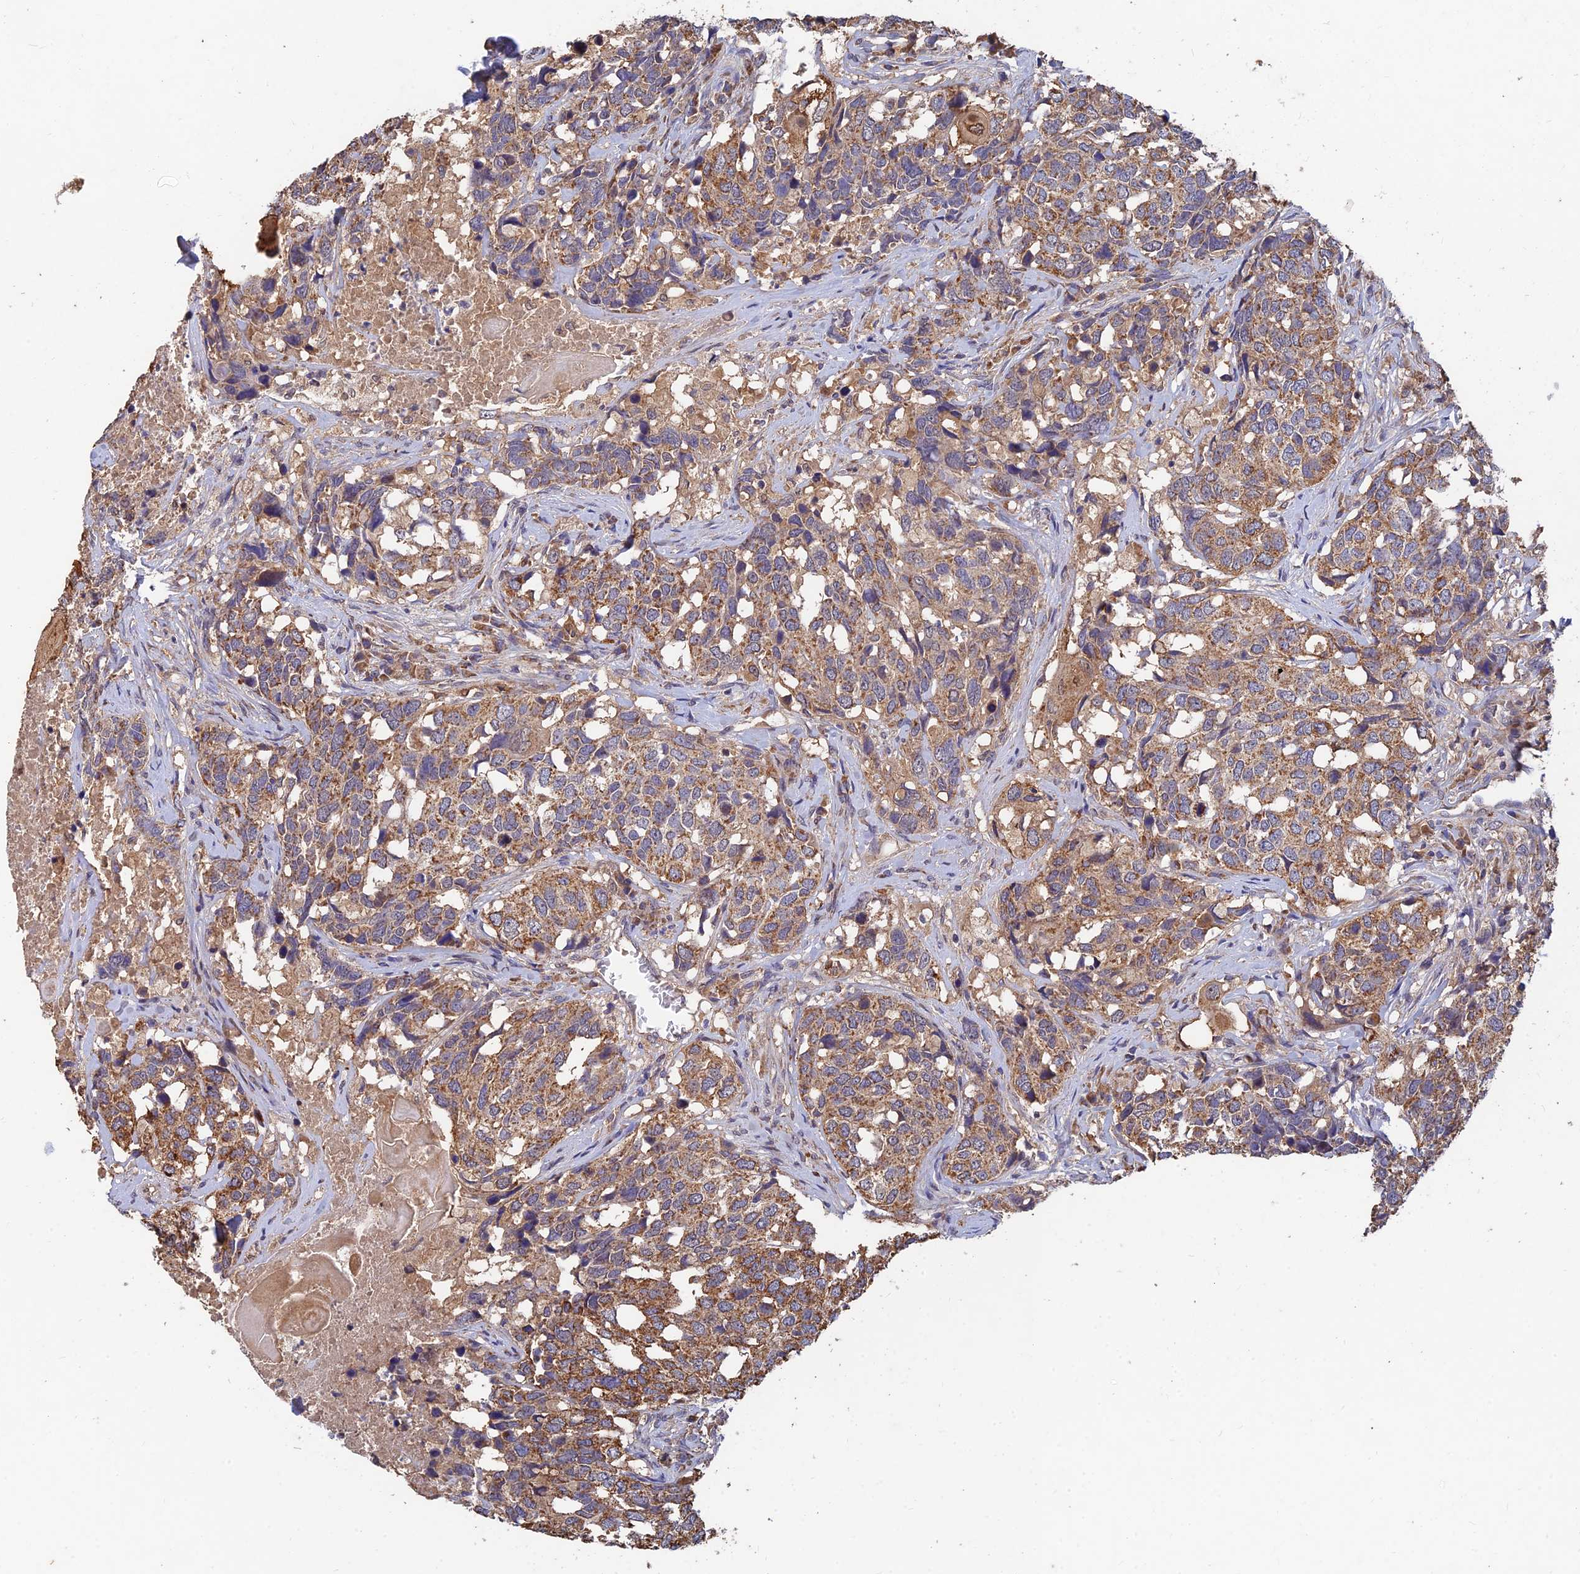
{"staining": {"intensity": "moderate", "quantity": ">75%", "location": "cytoplasmic/membranous"}, "tissue": "head and neck cancer", "cell_type": "Tumor cells", "image_type": "cancer", "snomed": [{"axis": "morphology", "description": "Squamous cell carcinoma, NOS"}, {"axis": "topography", "description": "Head-Neck"}], "caption": "IHC (DAB (3,3'-diaminobenzidine)) staining of squamous cell carcinoma (head and neck) reveals moderate cytoplasmic/membranous protein expression in about >75% of tumor cells.", "gene": "SLC38A11", "patient": {"sex": "male", "age": 66}}